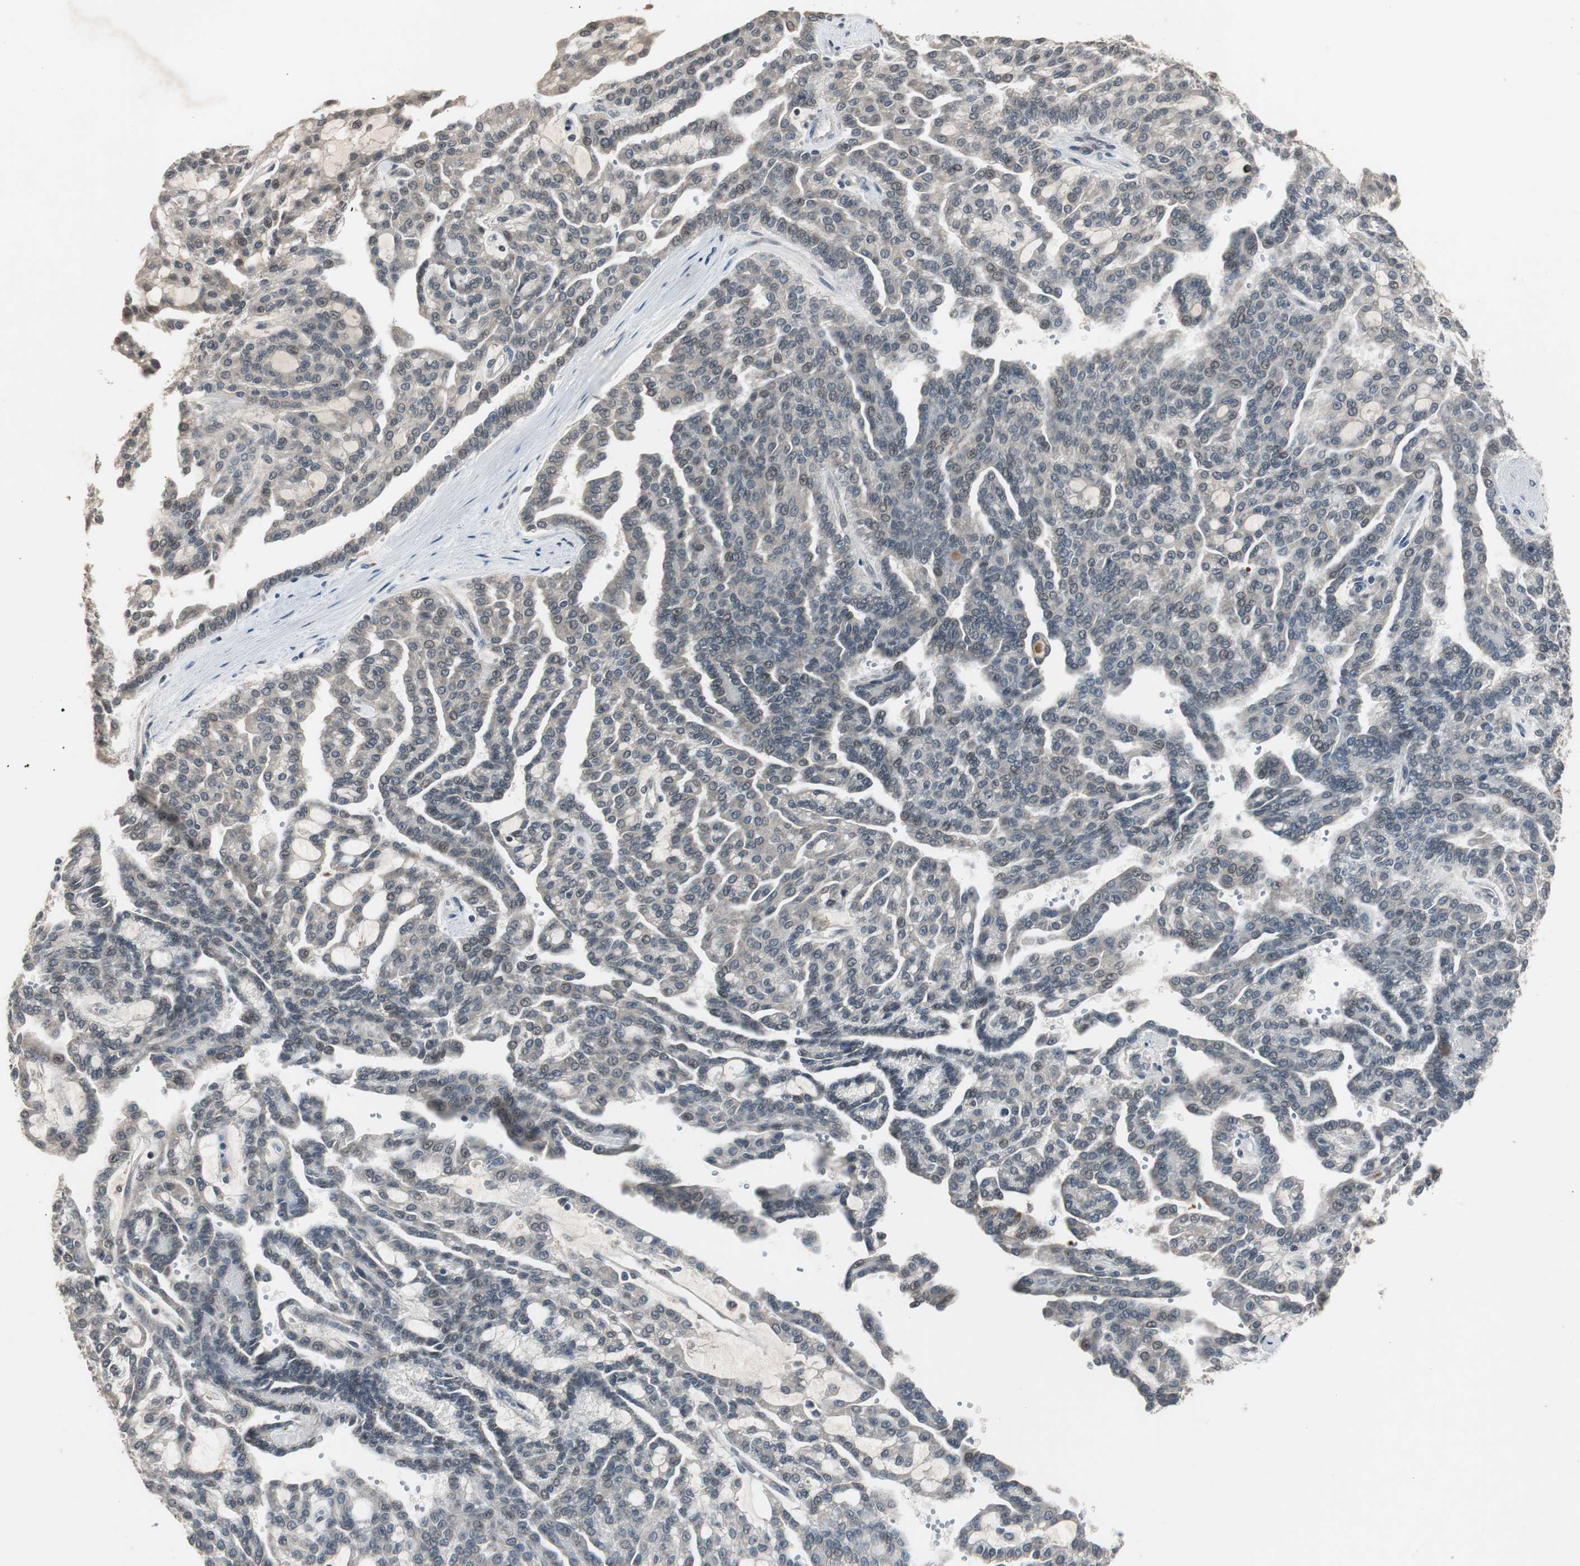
{"staining": {"intensity": "negative", "quantity": "none", "location": "none"}, "tissue": "renal cancer", "cell_type": "Tumor cells", "image_type": "cancer", "snomed": [{"axis": "morphology", "description": "Adenocarcinoma, NOS"}, {"axis": "topography", "description": "Kidney"}], "caption": "Tumor cells show no significant staining in renal cancer (adenocarcinoma).", "gene": "BOLA1", "patient": {"sex": "male", "age": 63}}